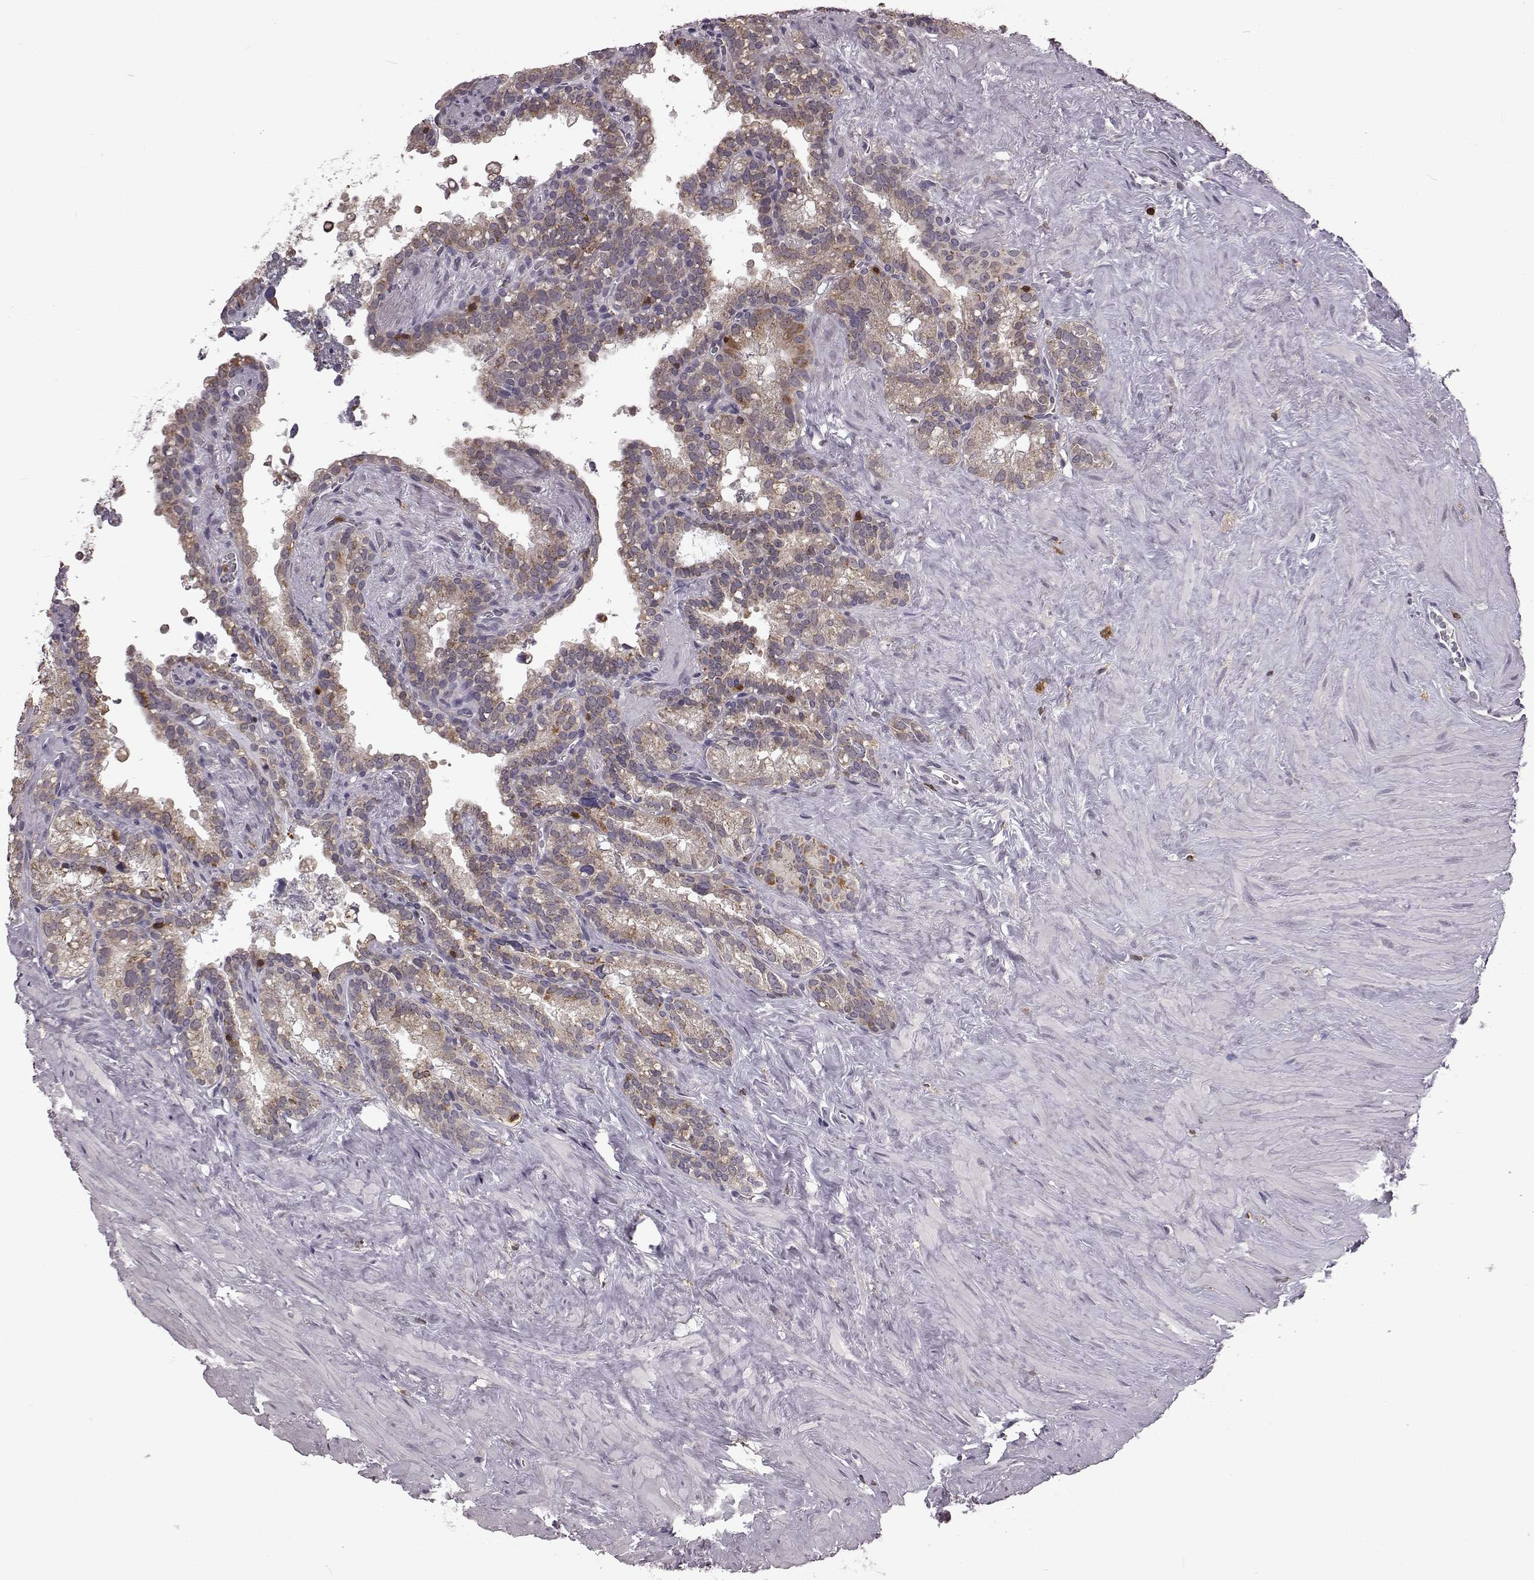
{"staining": {"intensity": "weak", "quantity": "25%-75%", "location": "cytoplasmic/membranous"}, "tissue": "seminal vesicle", "cell_type": "Glandular cells", "image_type": "normal", "snomed": [{"axis": "morphology", "description": "Normal tissue, NOS"}, {"axis": "topography", "description": "Seminal veicle"}], "caption": "DAB (3,3'-diaminobenzidine) immunohistochemical staining of normal human seminal vesicle shows weak cytoplasmic/membranous protein expression in approximately 25%-75% of glandular cells. The staining was performed using DAB to visualize the protein expression in brown, while the nuclei were stained in blue with hematoxylin (Magnification: 20x).", "gene": "DOK2", "patient": {"sex": "male", "age": 71}}